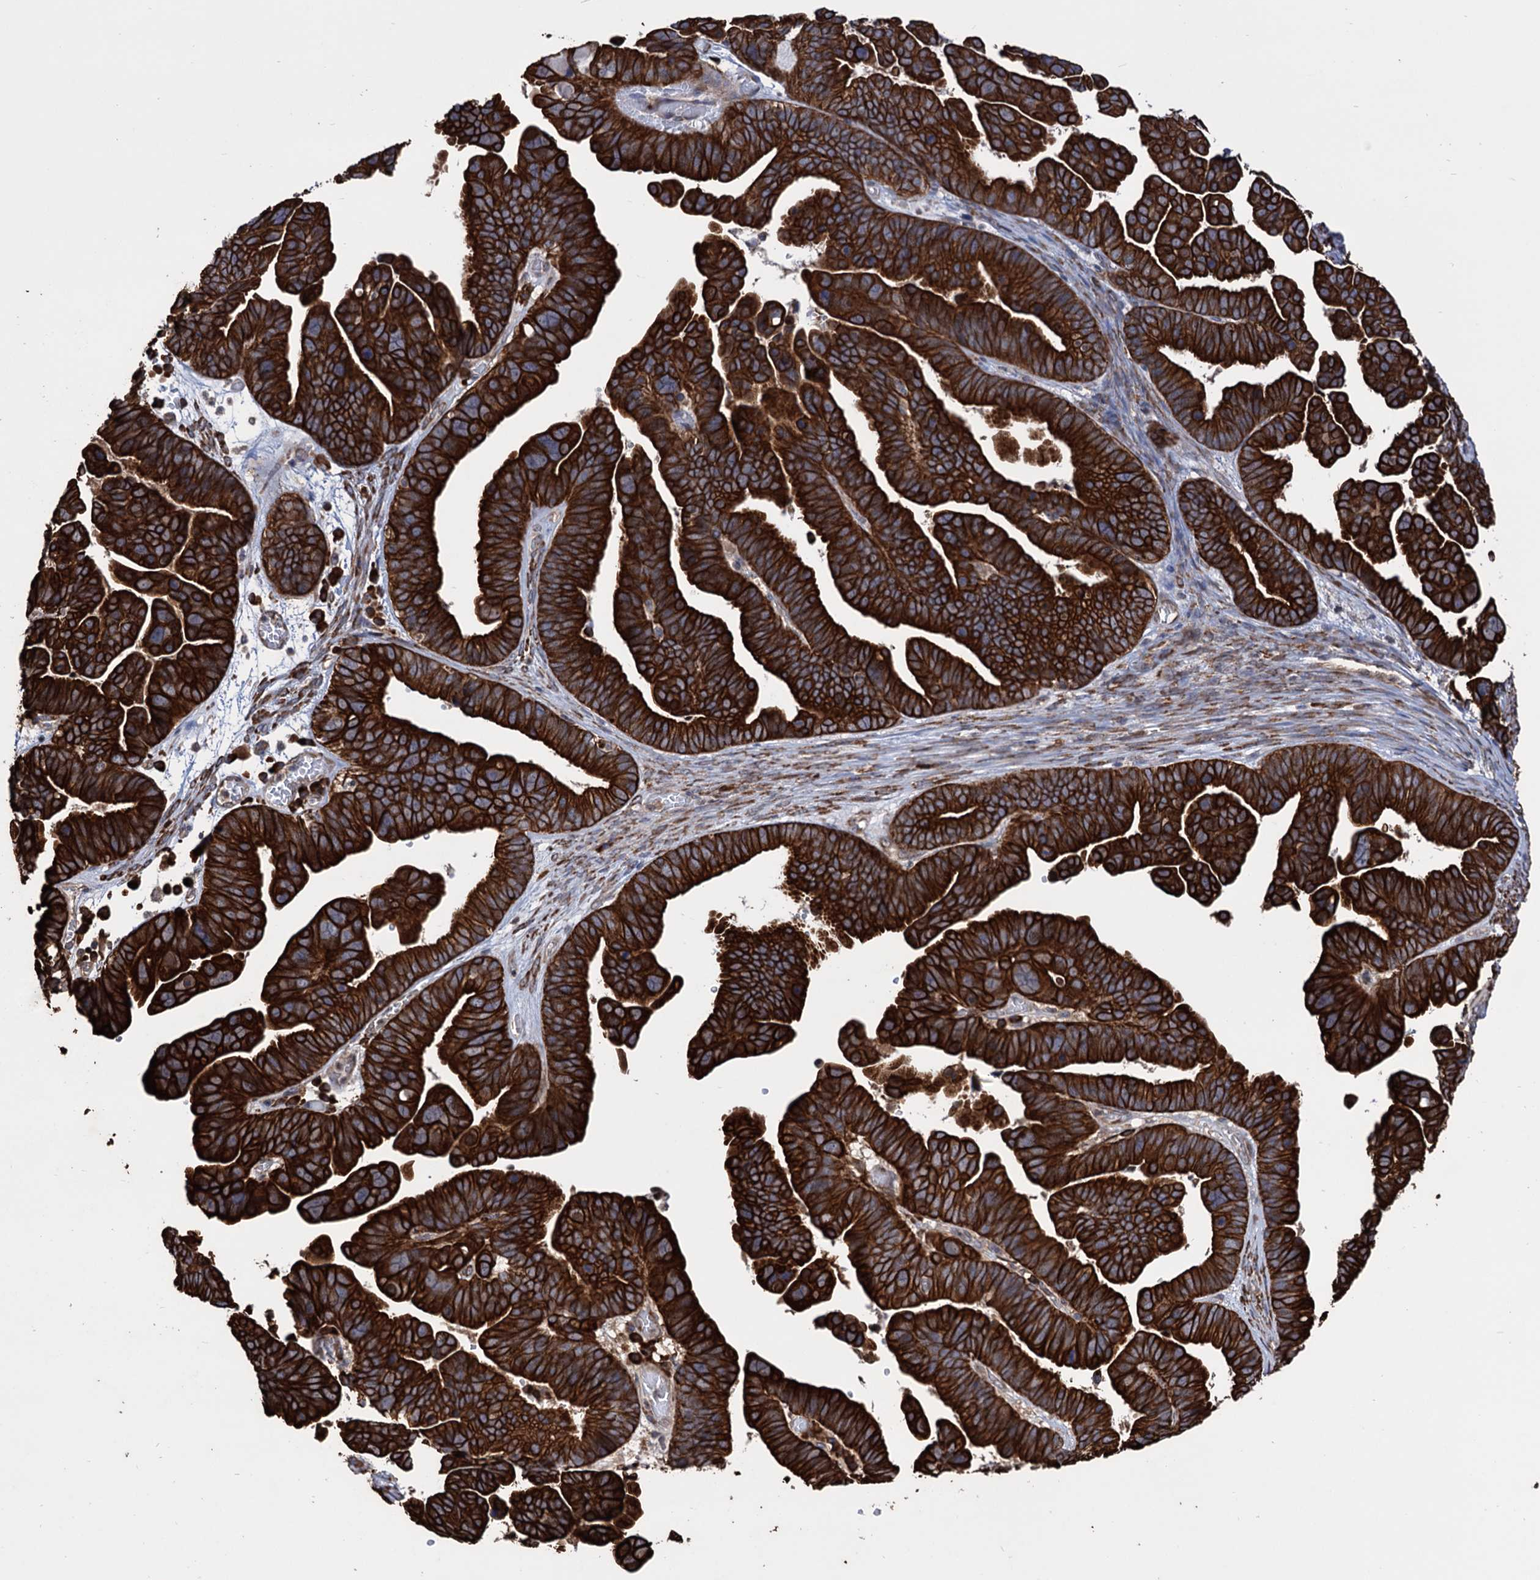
{"staining": {"intensity": "strong", "quantity": ">75%", "location": "cytoplasmic/membranous"}, "tissue": "ovarian cancer", "cell_type": "Tumor cells", "image_type": "cancer", "snomed": [{"axis": "morphology", "description": "Cystadenocarcinoma, serous, NOS"}, {"axis": "topography", "description": "Ovary"}], "caption": "Ovarian cancer (serous cystadenocarcinoma) stained with a brown dye reveals strong cytoplasmic/membranous positive staining in about >75% of tumor cells.", "gene": "CDAN1", "patient": {"sex": "female", "age": 56}}